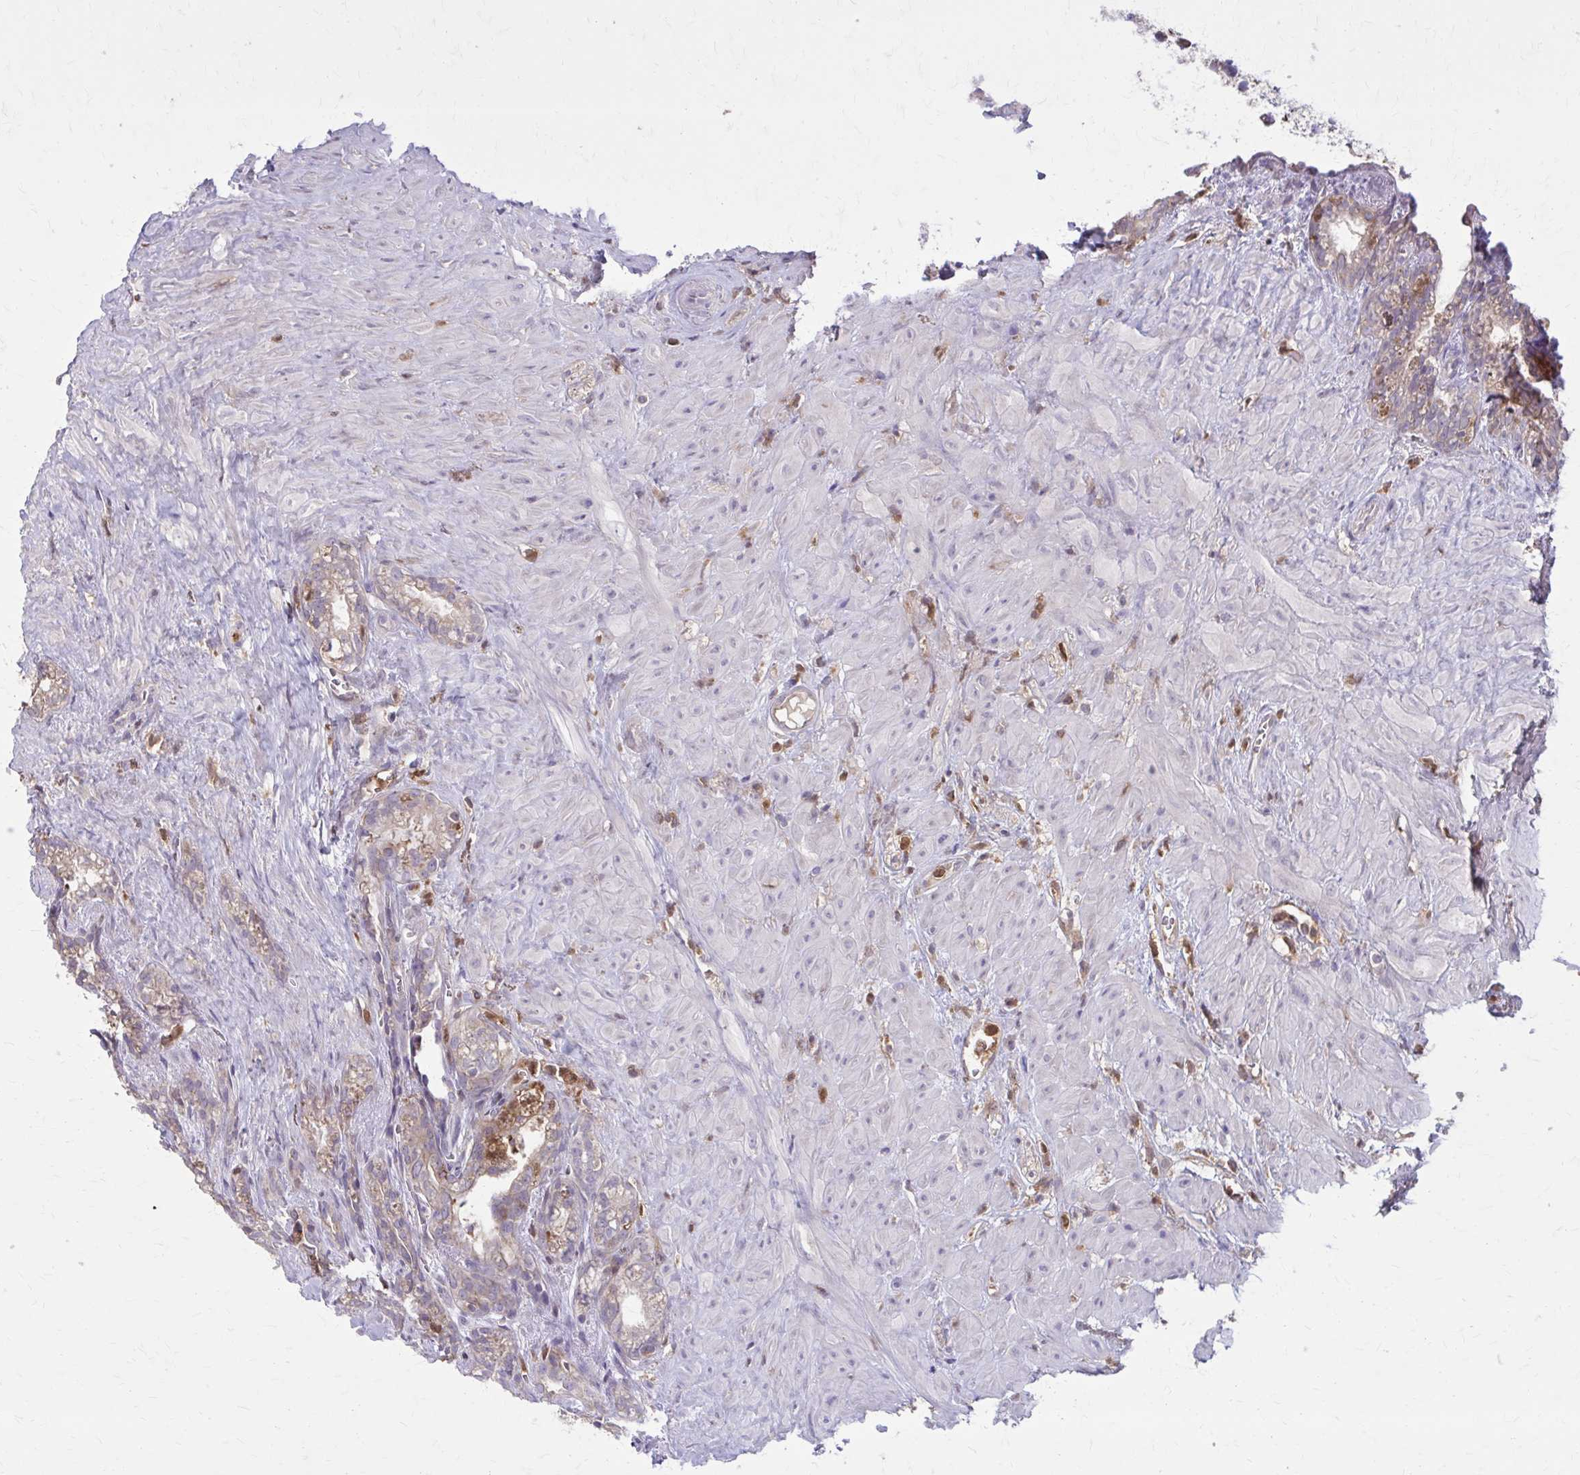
{"staining": {"intensity": "weak", "quantity": "<25%", "location": "cytoplasmic/membranous"}, "tissue": "seminal vesicle", "cell_type": "Glandular cells", "image_type": "normal", "snomed": [{"axis": "morphology", "description": "Normal tissue, NOS"}, {"axis": "topography", "description": "Seminal veicle"}], "caption": "This is an immunohistochemistry (IHC) micrograph of normal seminal vesicle. There is no staining in glandular cells.", "gene": "NRBF2", "patient": {"sex": "male", "age": 76}}